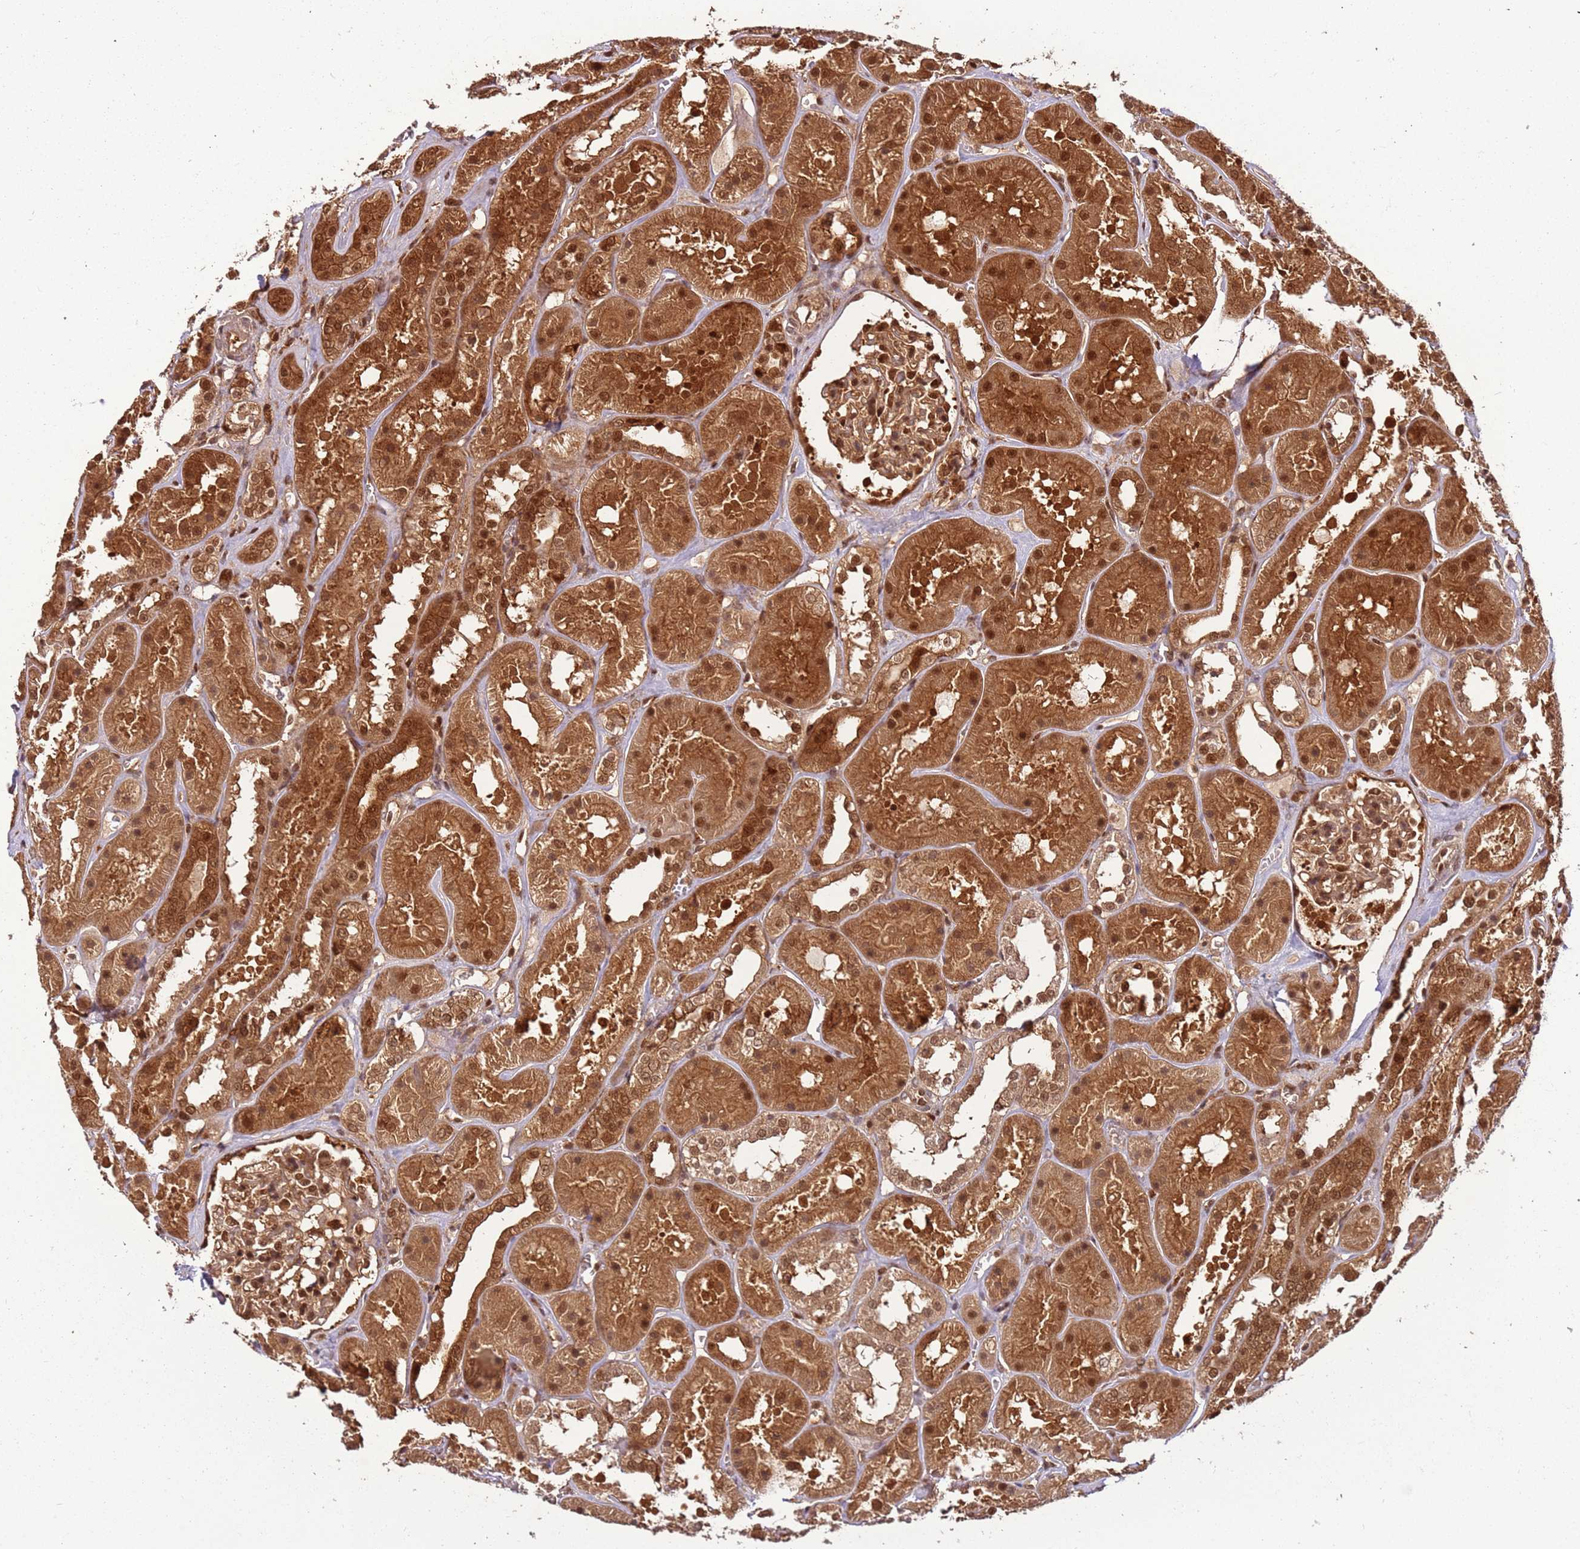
{"staining": {"intensity": "strong", "quantity": "25%-75%", "location": "cytoplasmic/membranous,nuclear"}, "tissue": "kidney", "cell_type": "Cells in glomeruli", "image_type": "normal", "snomed": [{"axis": "morphology", "description": "Normal tissue, NOS"}, {"axis": "topography", "description": "Kidney"}], "caption": "A high amount of strong cytoplasmic/membranous,nuclear expression is appreciated in approximately 25%-75% of cells in glomeruli in unremarkable kidney.", "gene": "PGLS", "patient": {"sex": "female", "age": 41}}